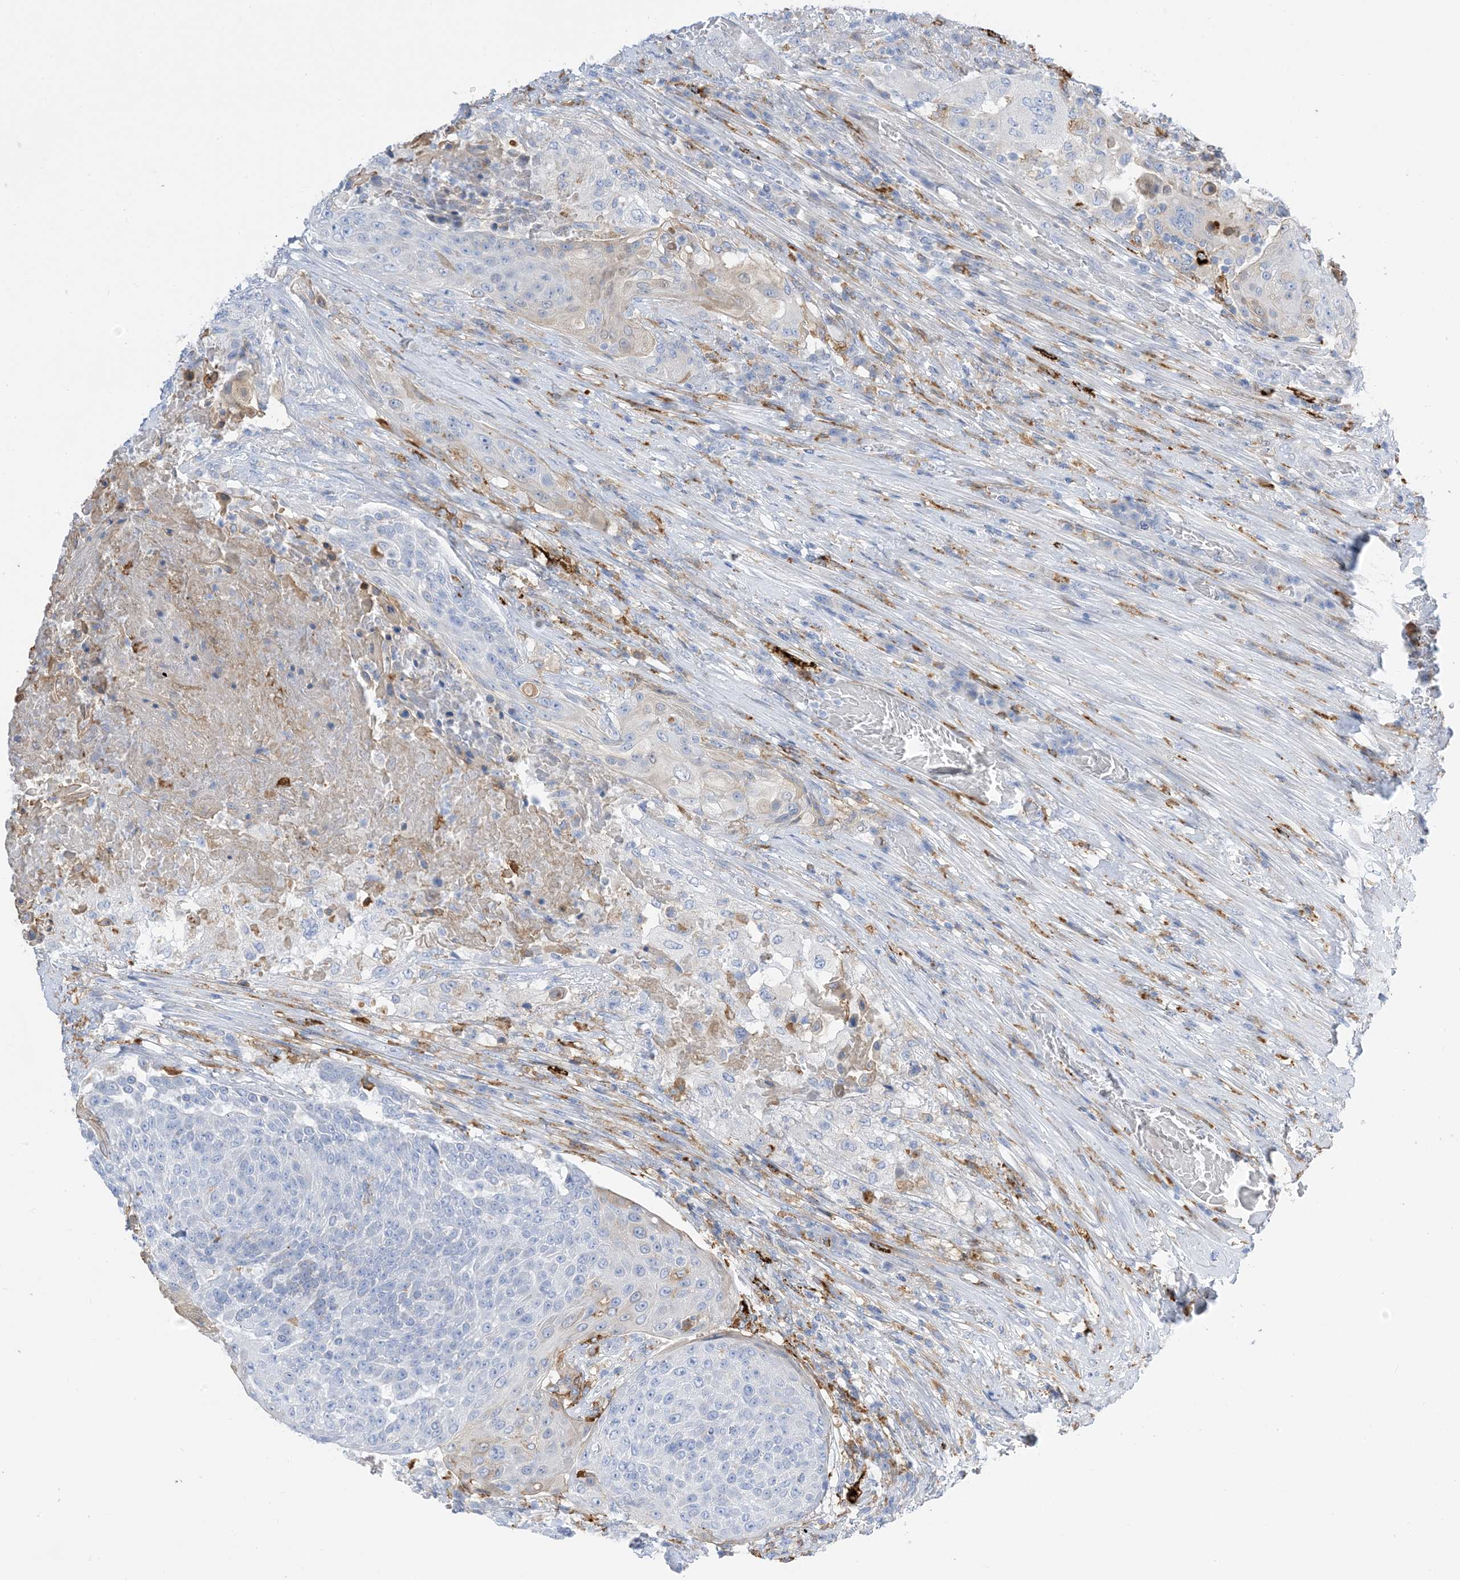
{"staining": {"intensity": "negative", "quantity": "none", "location": "none"}, "tissue": "urothelial cancer", "cell_type": "Tumor cells", "image_type": "cancer", "snomed": [{"axis": "morphology", "description": "Urothelial carcinoma, High grade"}, {"axis": "topography", "description": "Urinary bladder"}], "caption": "The histopathology image shows no staining of tumor cells in urothelial cancer.", "gene": "DPH3", "patient": {"sex": "female", "age": 63}}